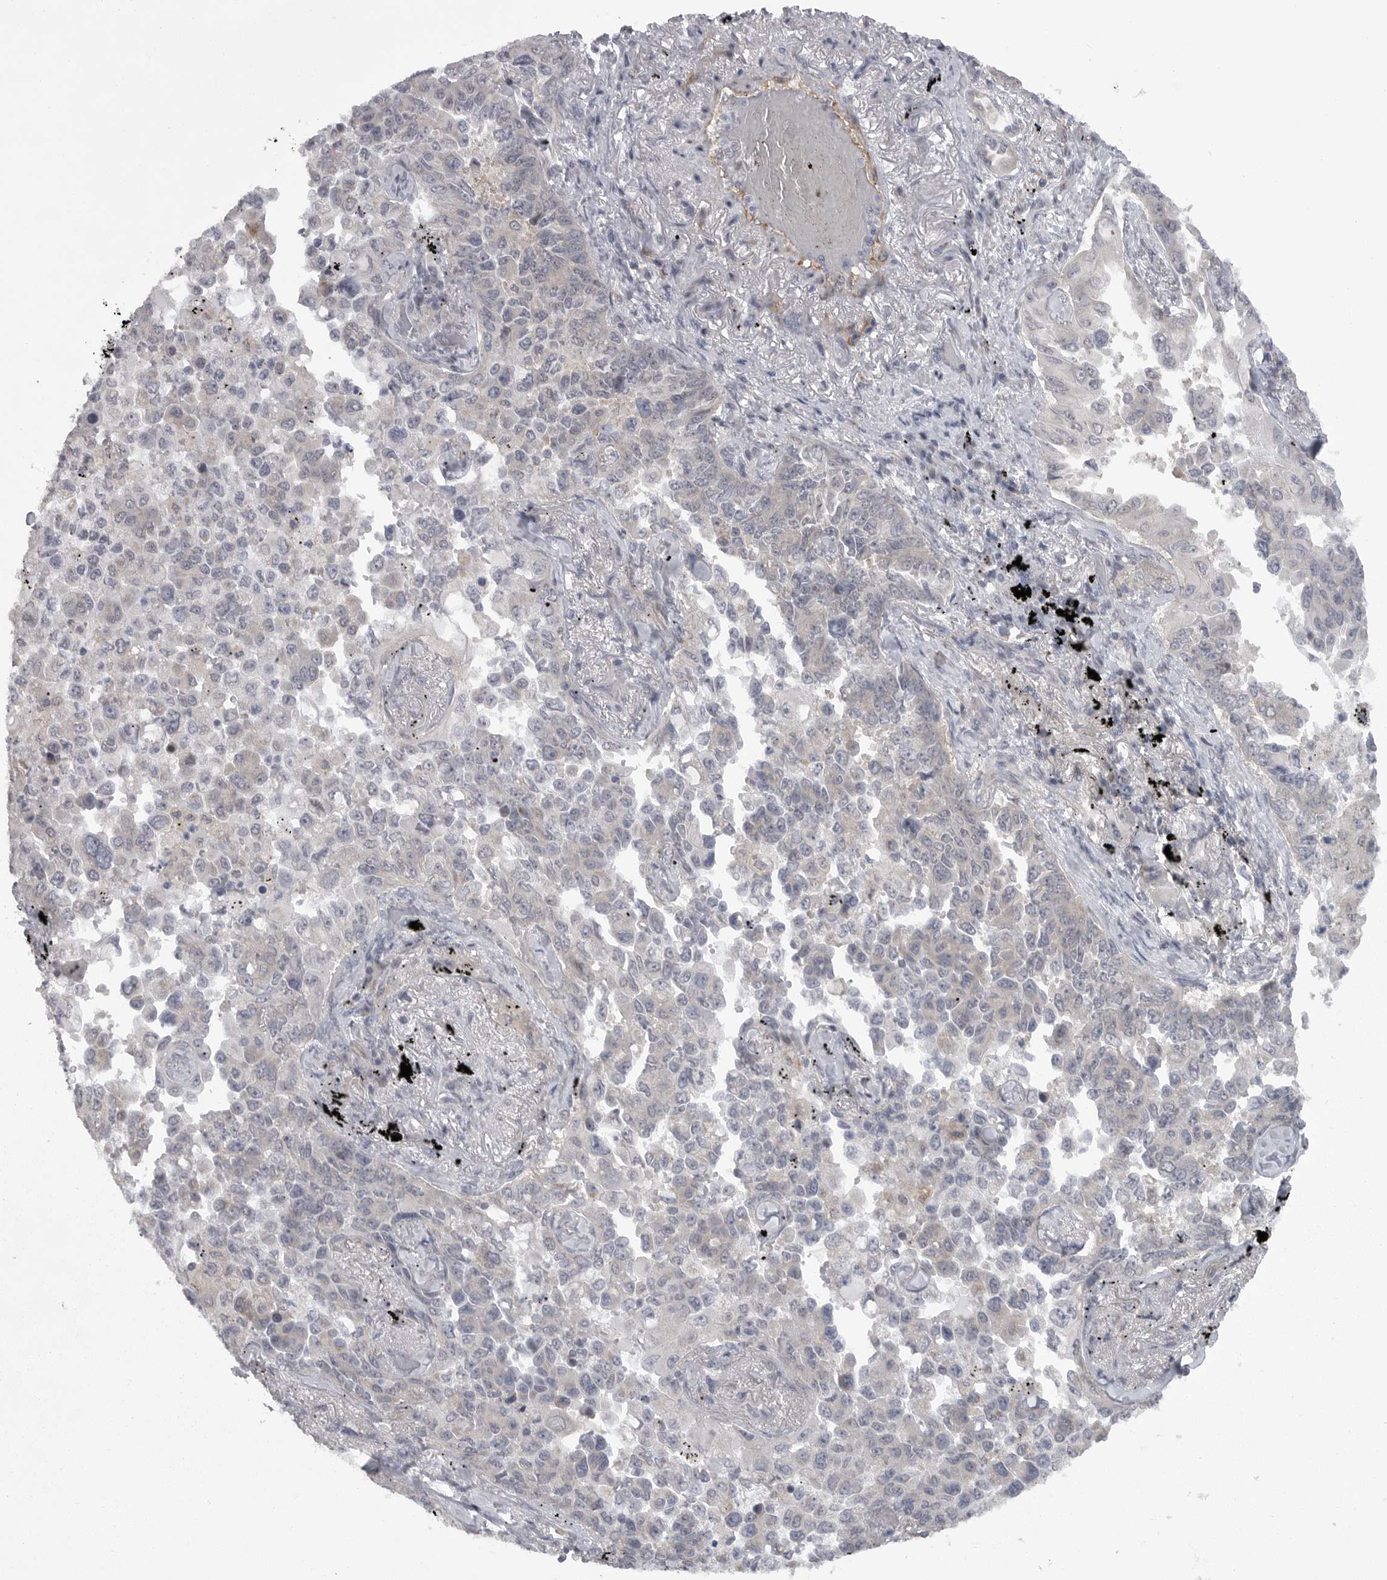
{"staining": {"intensity": "negative", "quantity": "none", "location": "none"}, "tissue": "lung cancer", "cell_type": "Tumor cells", "image_type": "cancer", "snomed": [{"axis": "morphology", "description": "Adenocarcinoma, NOS"}, {"axis": "topography", "description": "Lung"}], "caption": "Micrograph shows no protein positivity in tumor cells of lung adenocarcinoma tissue. (DAB (3,3'-diaminobenzidine) immunohistochemistry with hematoxylin counter stain).", "gene": "PPP1R9A", "patient": {"sex": "female", "age": 67}}